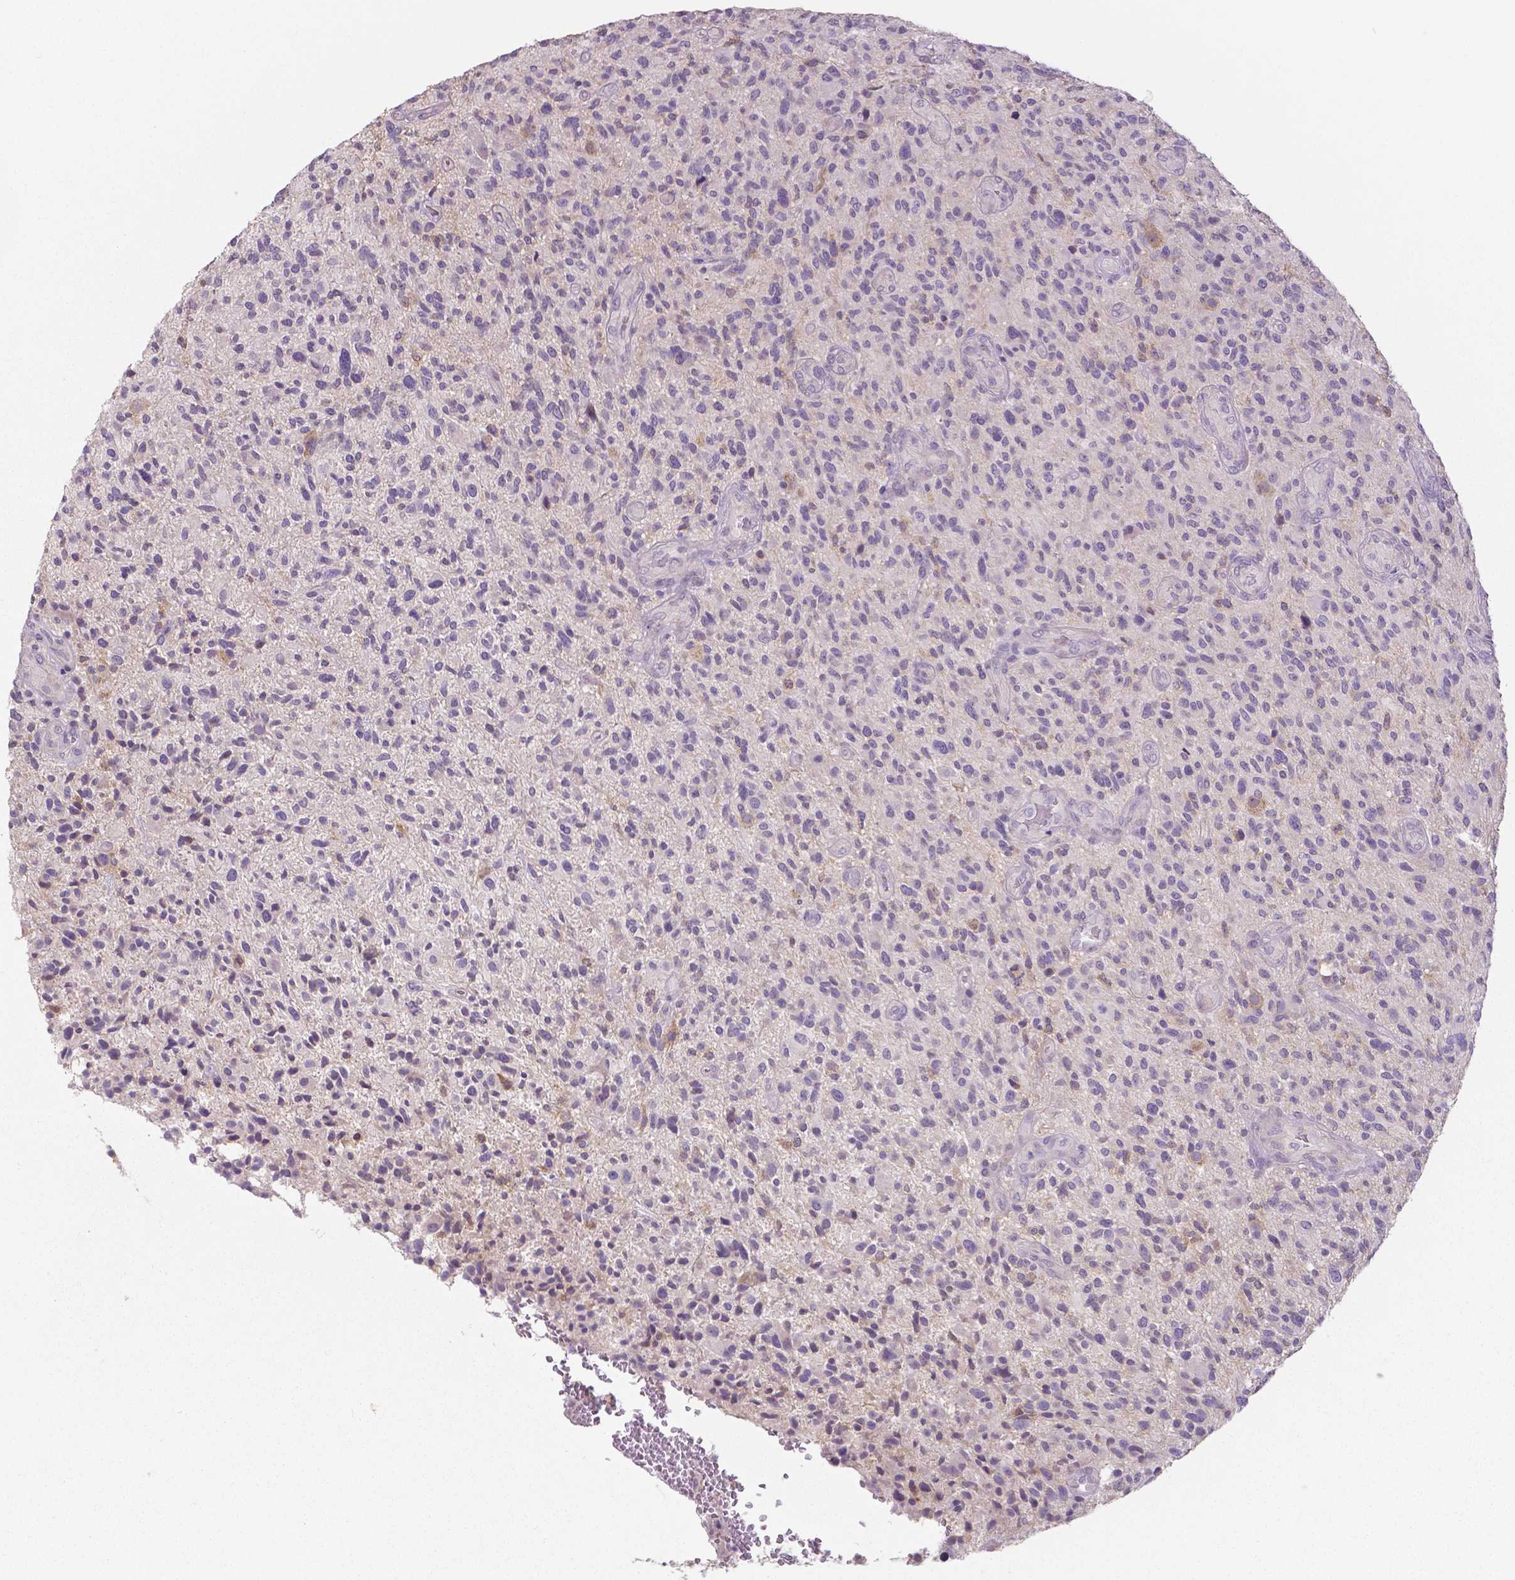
{"staining": {"intensity": "negative", "quantity": "none", "location": "none"}, "tissue": "glioma", "cell_type": "Tumor cells", "image_type": "cancer", "snomed": [{"axis": "morphology", "description": "Glioma, malignant, High grade"}, {"axis": "topography", "description": "Brain"}], "caption": "The image reveals no significant expression in tumor cells of glioma. Brightfield microscopy of immunohistochemistry (IHC) stained with DAB (3,3'-diaminobenzidine) (brown) and hematoxylin (blue), captured at high magnification.", "gene": "CRMP1", "patient": {"sex": "male", "age": 47}}